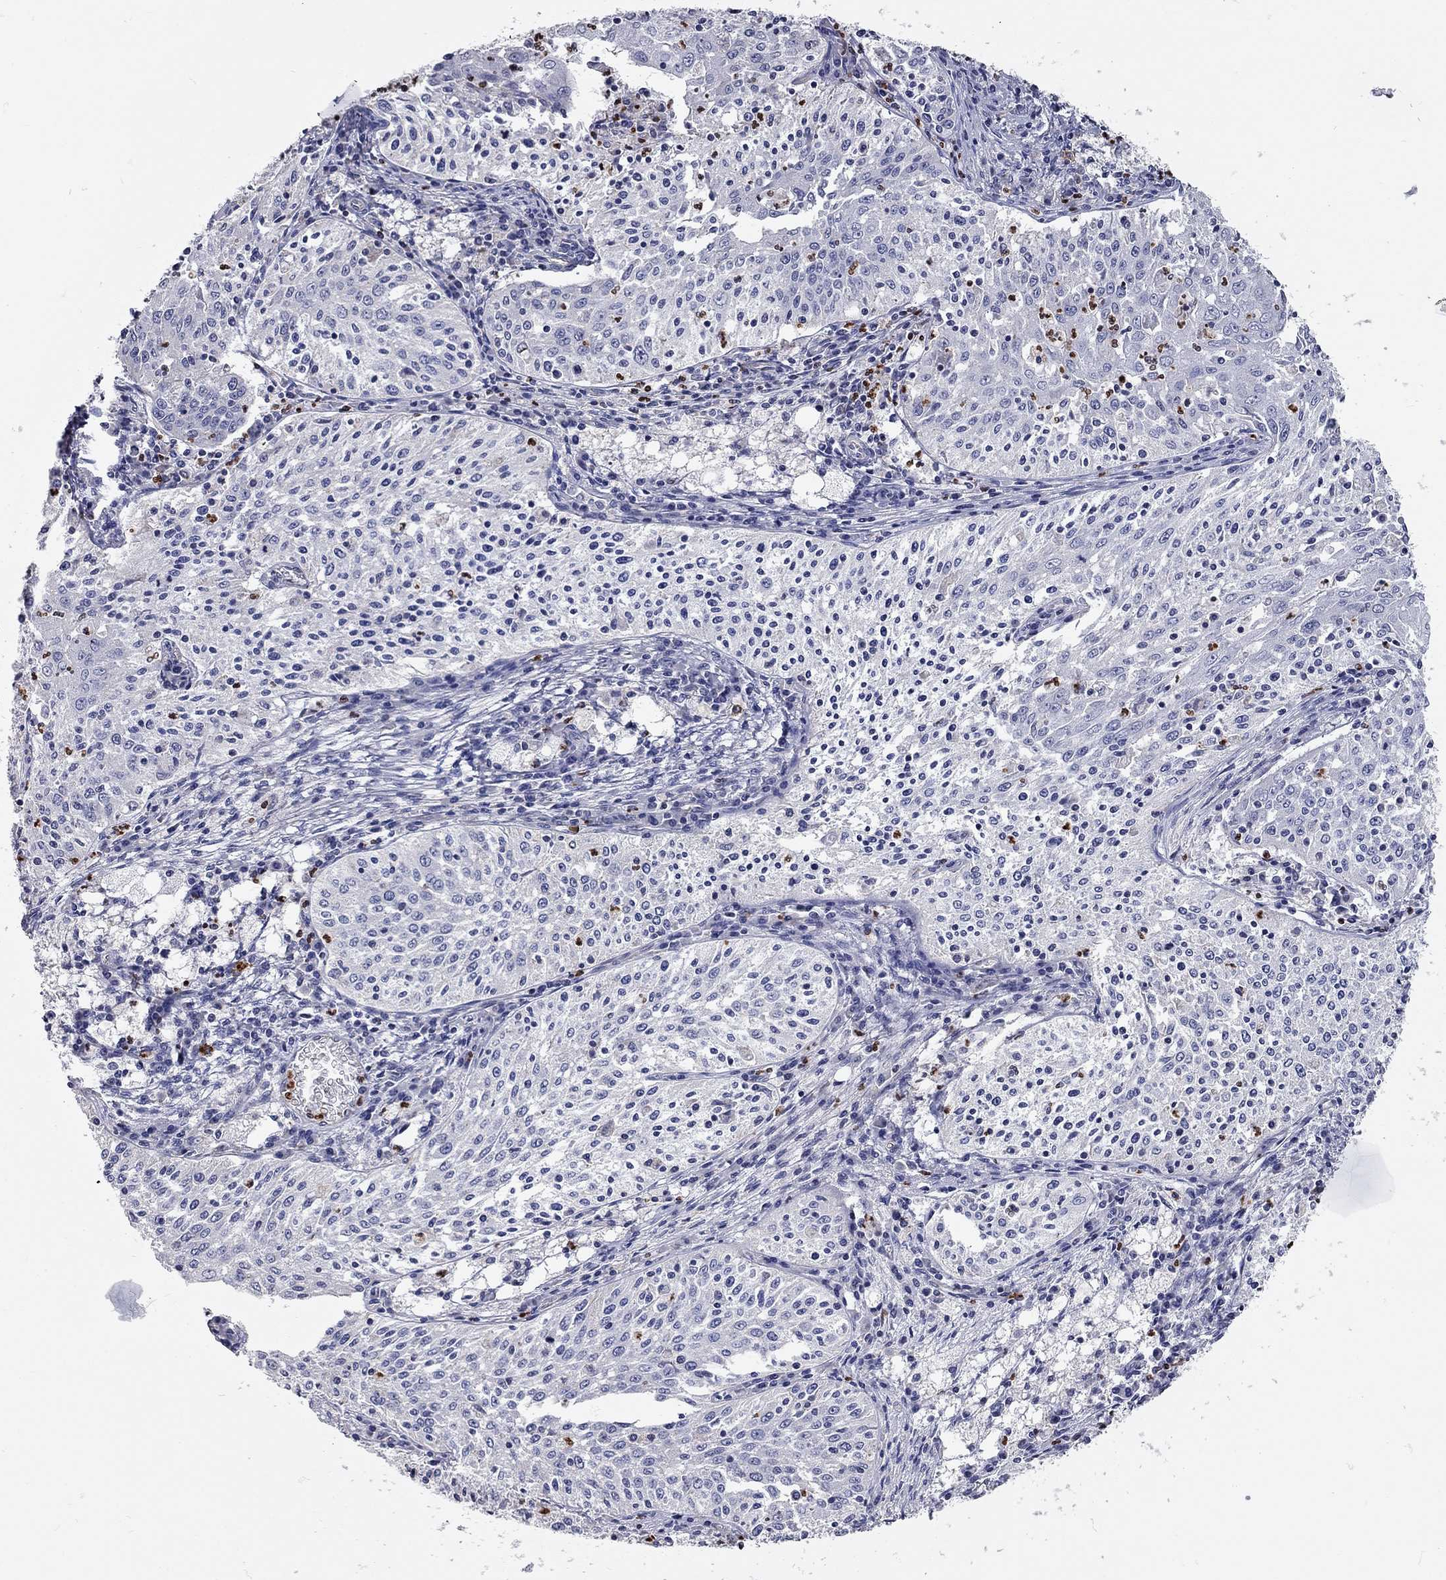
{"staining": {"intensity": "negative", "quantity": "none", "location": "none"}, "tissue": "cervical cancer", "cell_type": "Tumor cells", "image_type": "cancer", "snomed": [{"axis": "morphology", "description": "Squamous cell carcinoma, NOS"}, {"axis": "topography", "description": "Cervix"}], "caption": "Cervical cancer (squamous cell carcinoma) was stained to show a protein in brown. There is no significant positivity in tumor cells.", "gene": "C10orf90", "patient": {"sex": "female", "age": 41}}